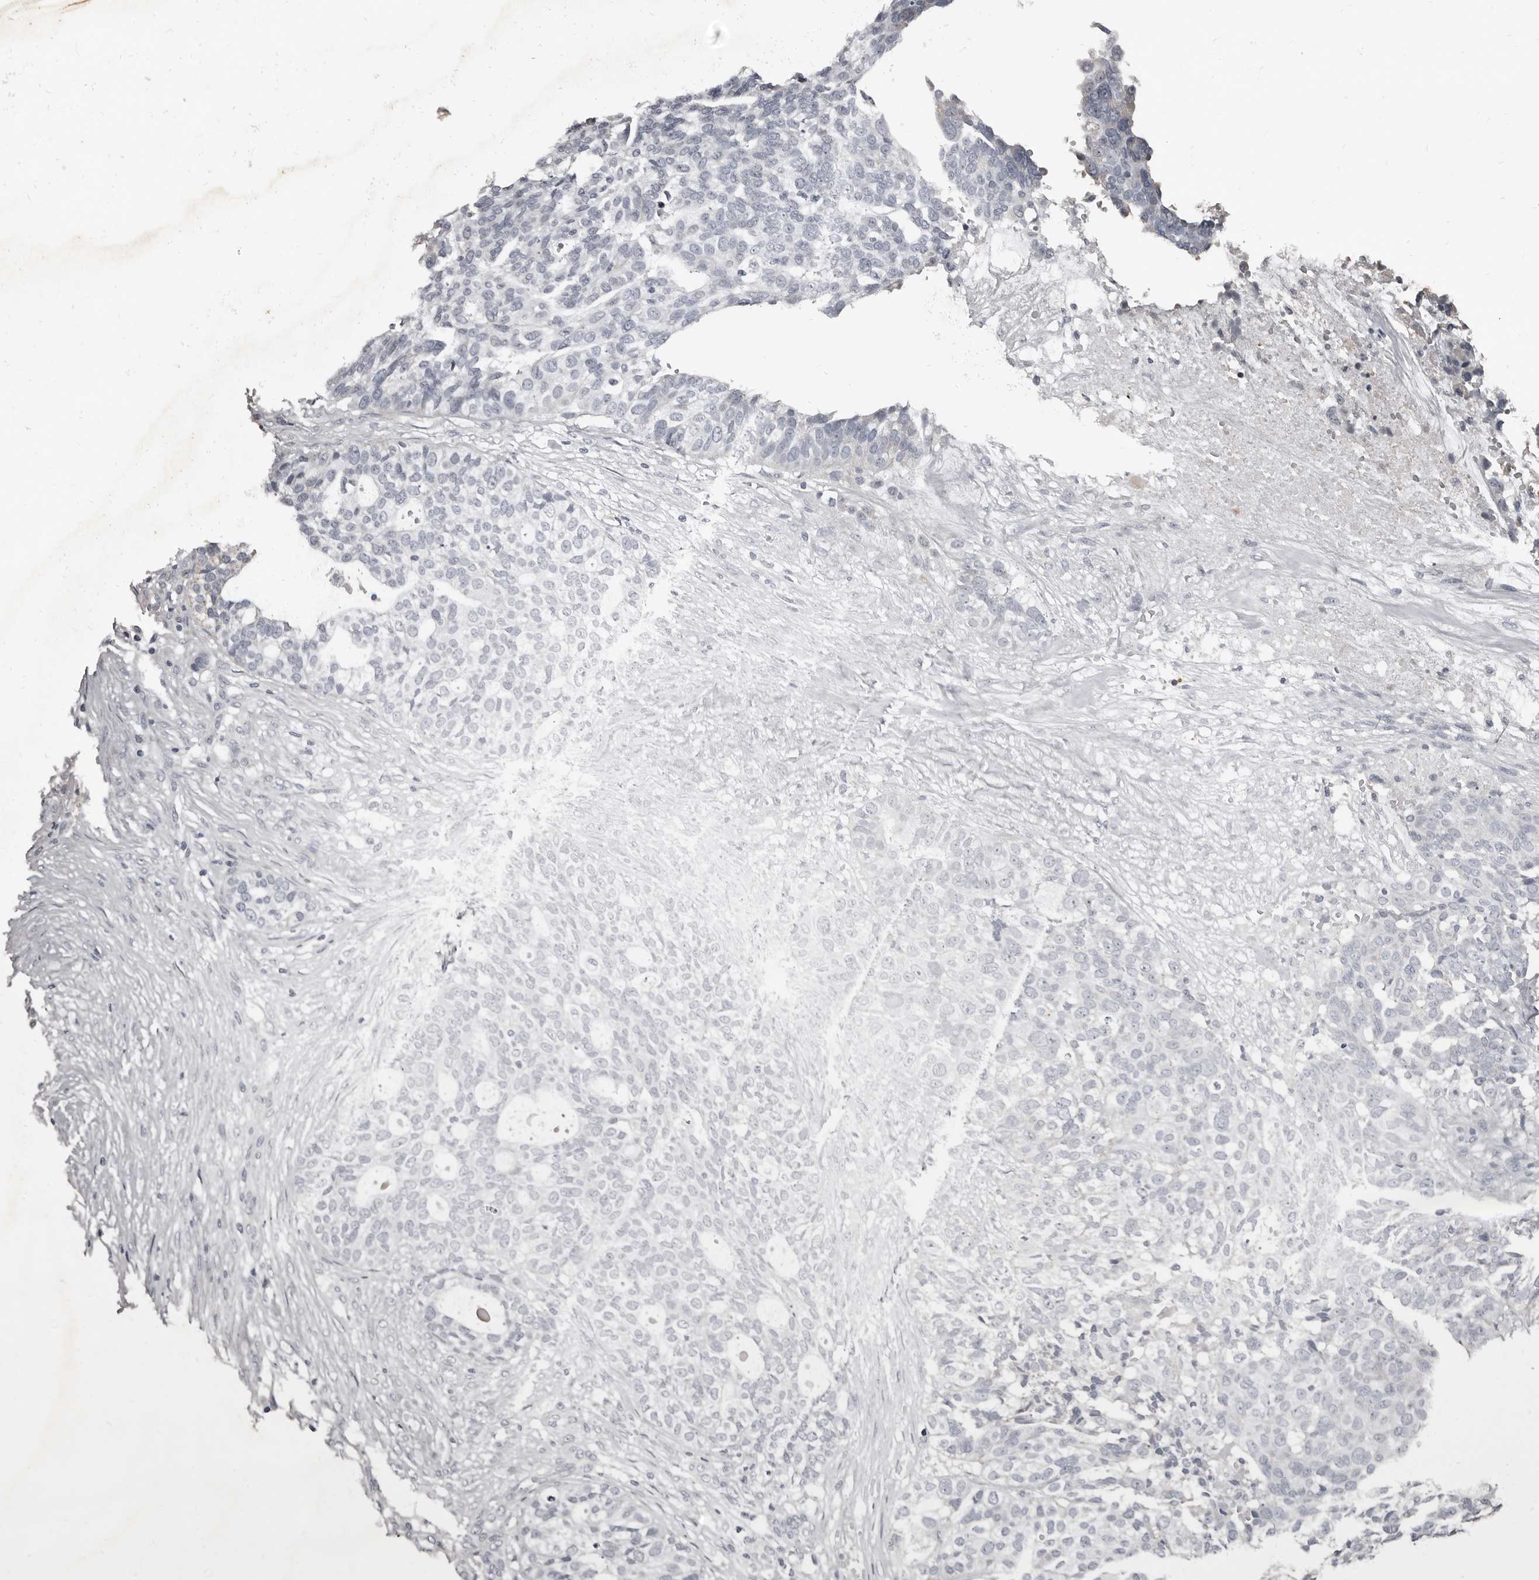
{"staining": {"intensity": "negative", "quantity": "none", "location": "none"}, "tissue": "ovarian cancer", "cell_type": "Tumor cells", "image_type": "cancer", "snomed": [{"axis": "morphology", "description": "Cystadenocarcinoma, serous, NOS"}, {"axis": "topography", "description": "Ovary"}], "caption": "There is no significant expression in tumor cells of ovarian serous cystadenocarcinoma.", "gene": "GREB1", "patient": {"sex": "female", "age": 59}}